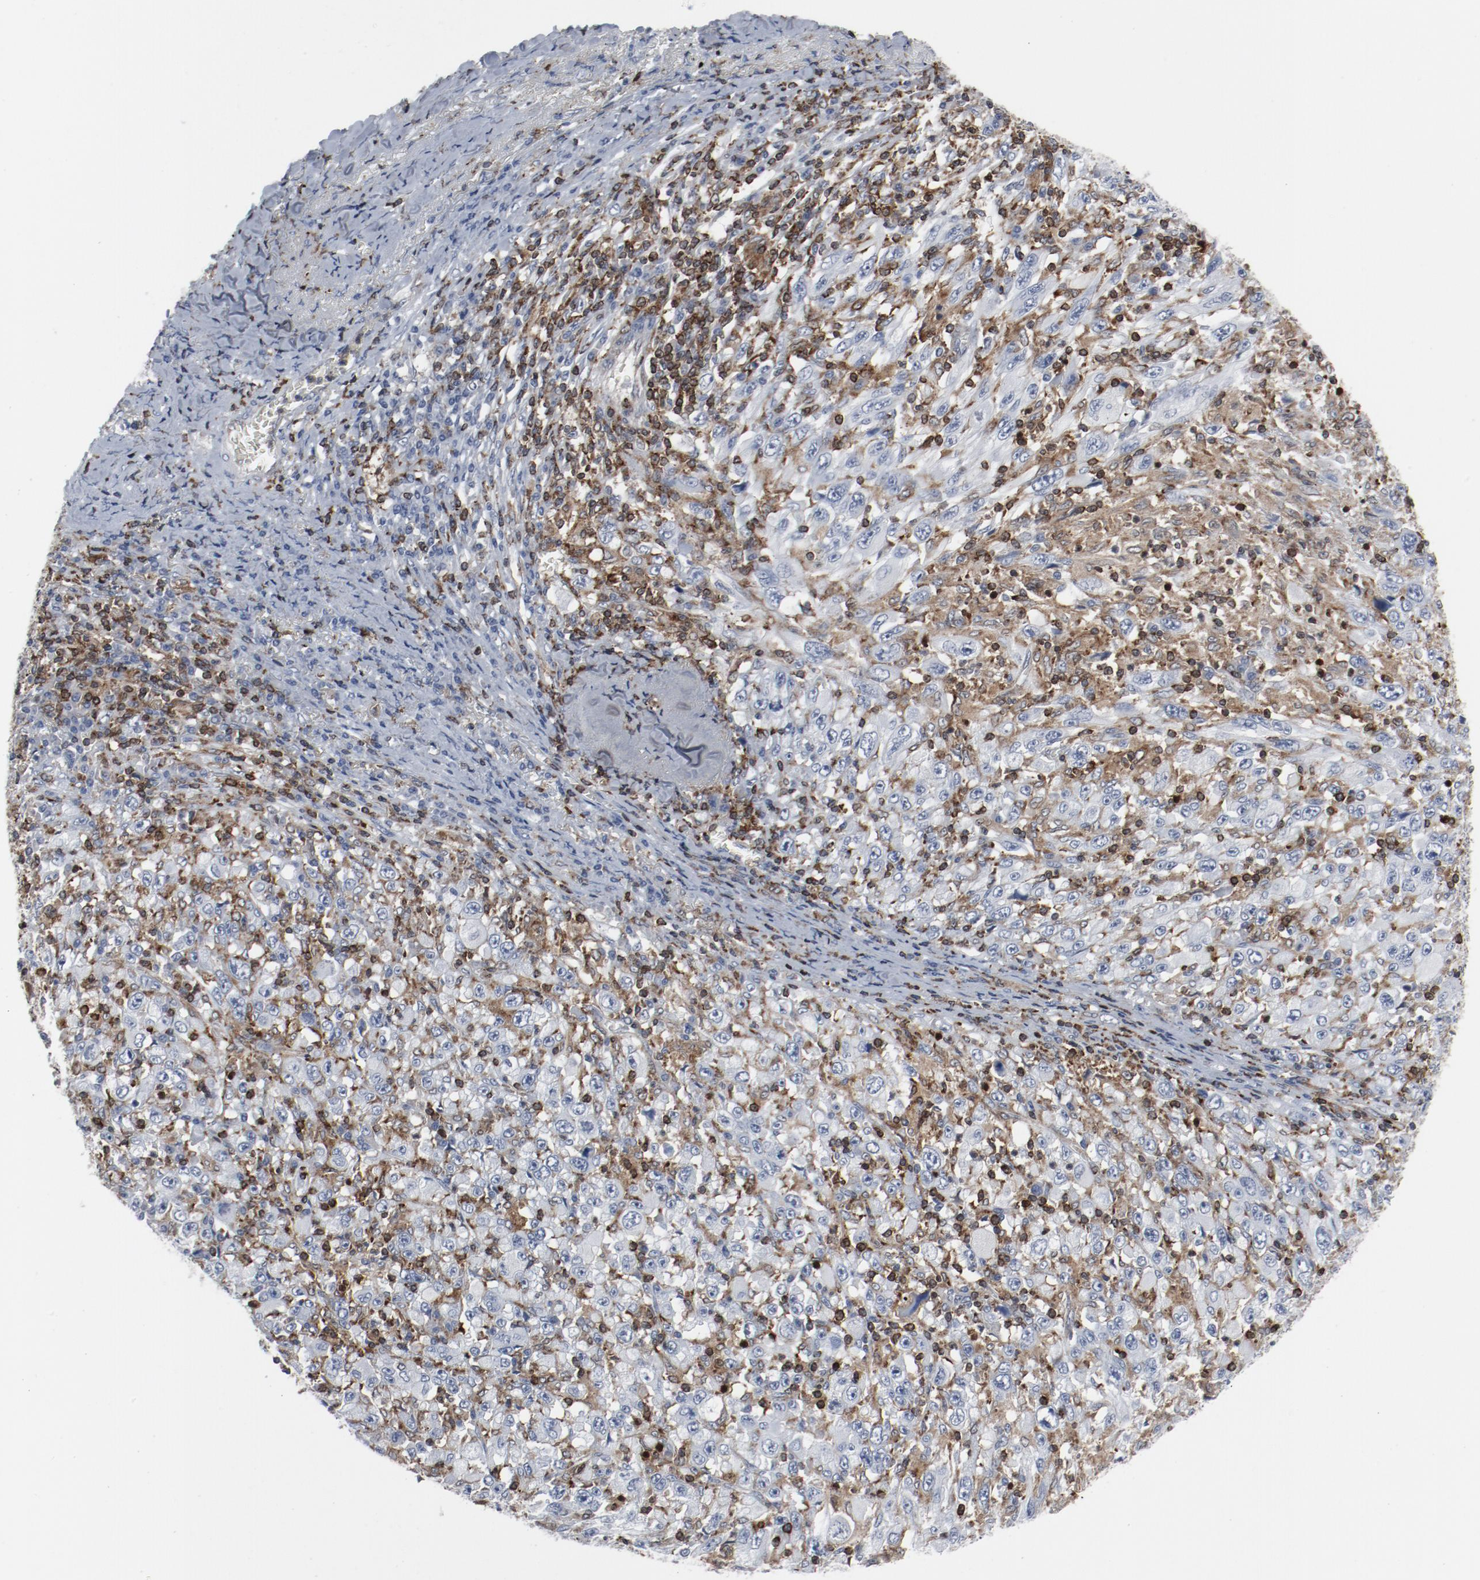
{"staining": {"intensity": "negative", "quantity": "none", "location": "none"}, "tissue": "melanoma", "cell_type": "Tumor cells", "image_type": "cancer", "snomed": [{"axis": "morphology", "description": "Malignant melanoma, Metastatic site"}, {"axis": "topography", "description": "Skin"}], "caption": "Immunohistochemistry (IHC) image of malignant melanoma (metastatic site) stained for a protein (brown), which demonstrates no positivity in tumor cells. (DAB immunohistochemistry (IHC), high magnification).", "gene": "LCP2", "patient": {"sex": "female", "age": 56}}